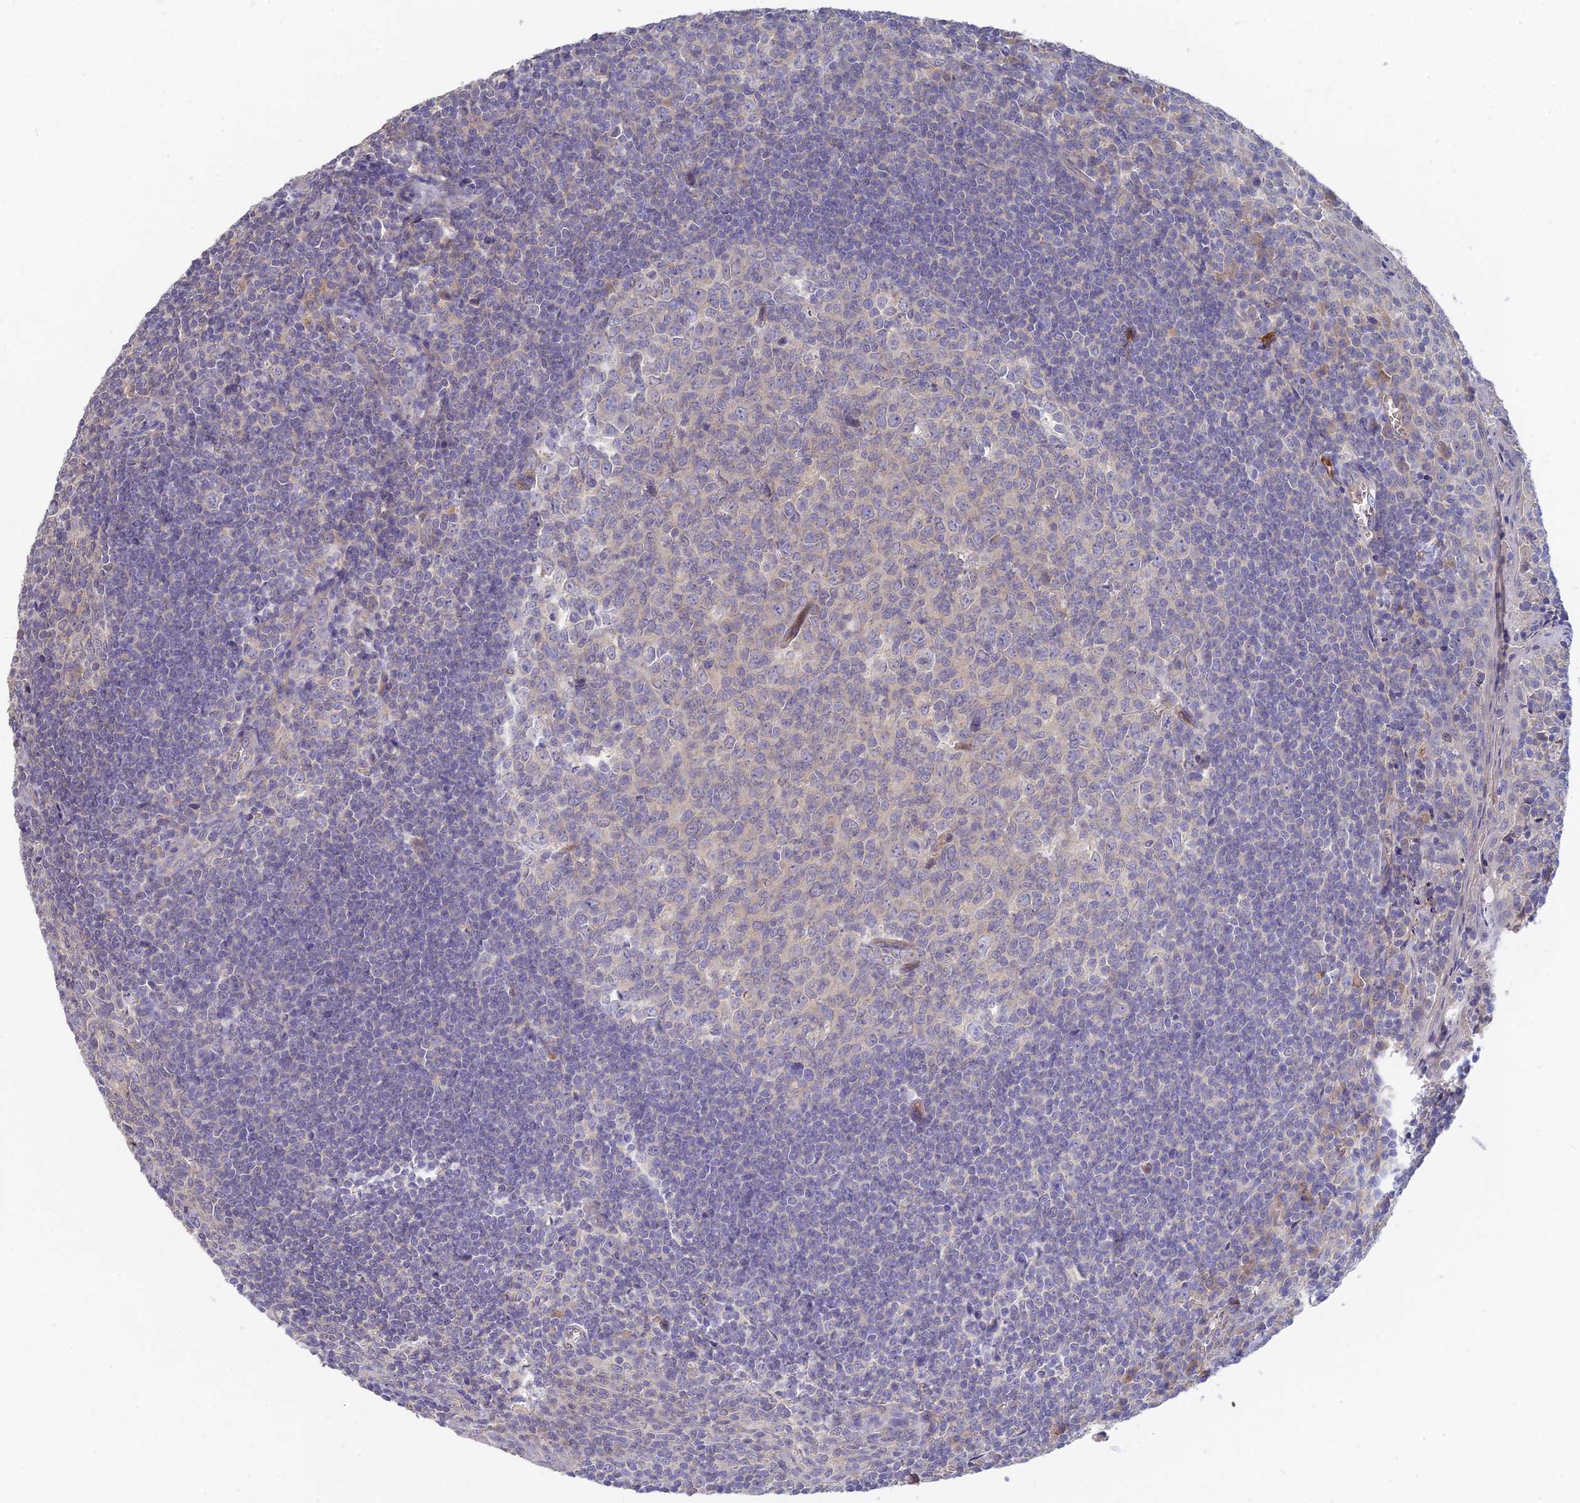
{"staining": {"intensity": "negative", "quantity": "none", "location": "none"}, "tissue": "tonsil", "cell_type": "Germinal center cells", "image_type": "normal", "snomed": [{"axis": "morphology", "description": "Normal tissue, NOS"}, {"axis": "topography", "description": "Tonsil"}], "caption": "IHC photomicrograph of benign tonsil: human tonsil stained with DAB (3,3'-diaminobenzidine) reveals no significant protein expression in germinal center cells.", "gene": "ARRDC1", "patient": {"sex": "male", "age": 27}}